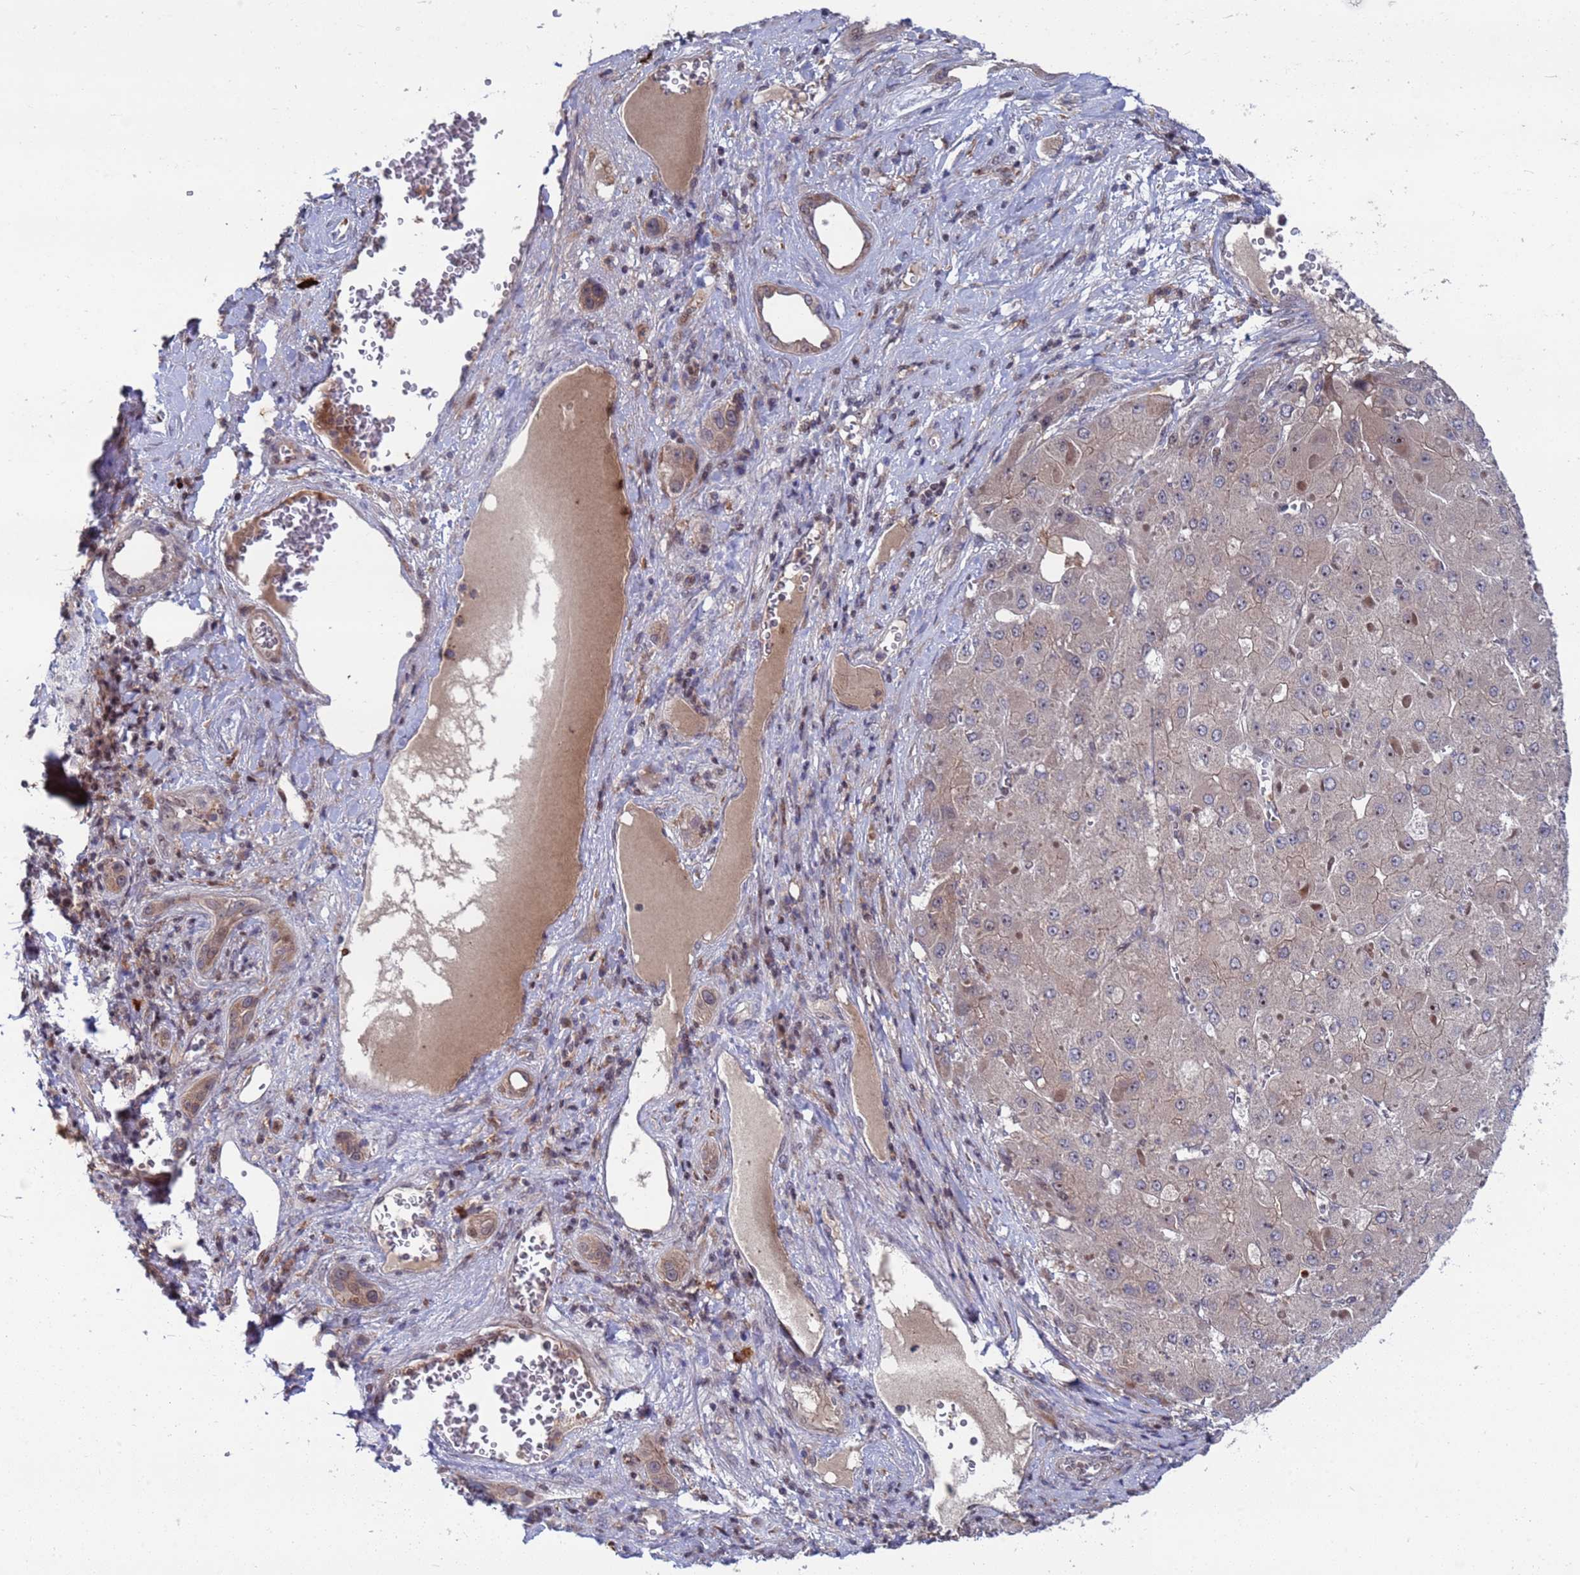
{"staining": {"intensity": "moderate", "quantity": "25%-75%", "location": "cytoplasmic/membranous,nuclear"}, "tissue": "liver cancer", "cell_type": "Tumor cells", "image_type": "cancer", "snomed": [{"axis": "morphology", "description": "Carcinoma, Hepatocellular, NOS"}, {"axis": "topography", "description": "Liver"}], "caption": "High-magnification brightfield microscopy of liver hepatocellular carcinoma stained with DAB (brown) and counterstained with hematoxylin (blue). tumor cells exhibit moderate cytoplasmic/membranous and nuclear positivity is seen in about25%-75% of cells.", "gene": "TMBIM6", "patient": {"sex": "female", "age": 73}}